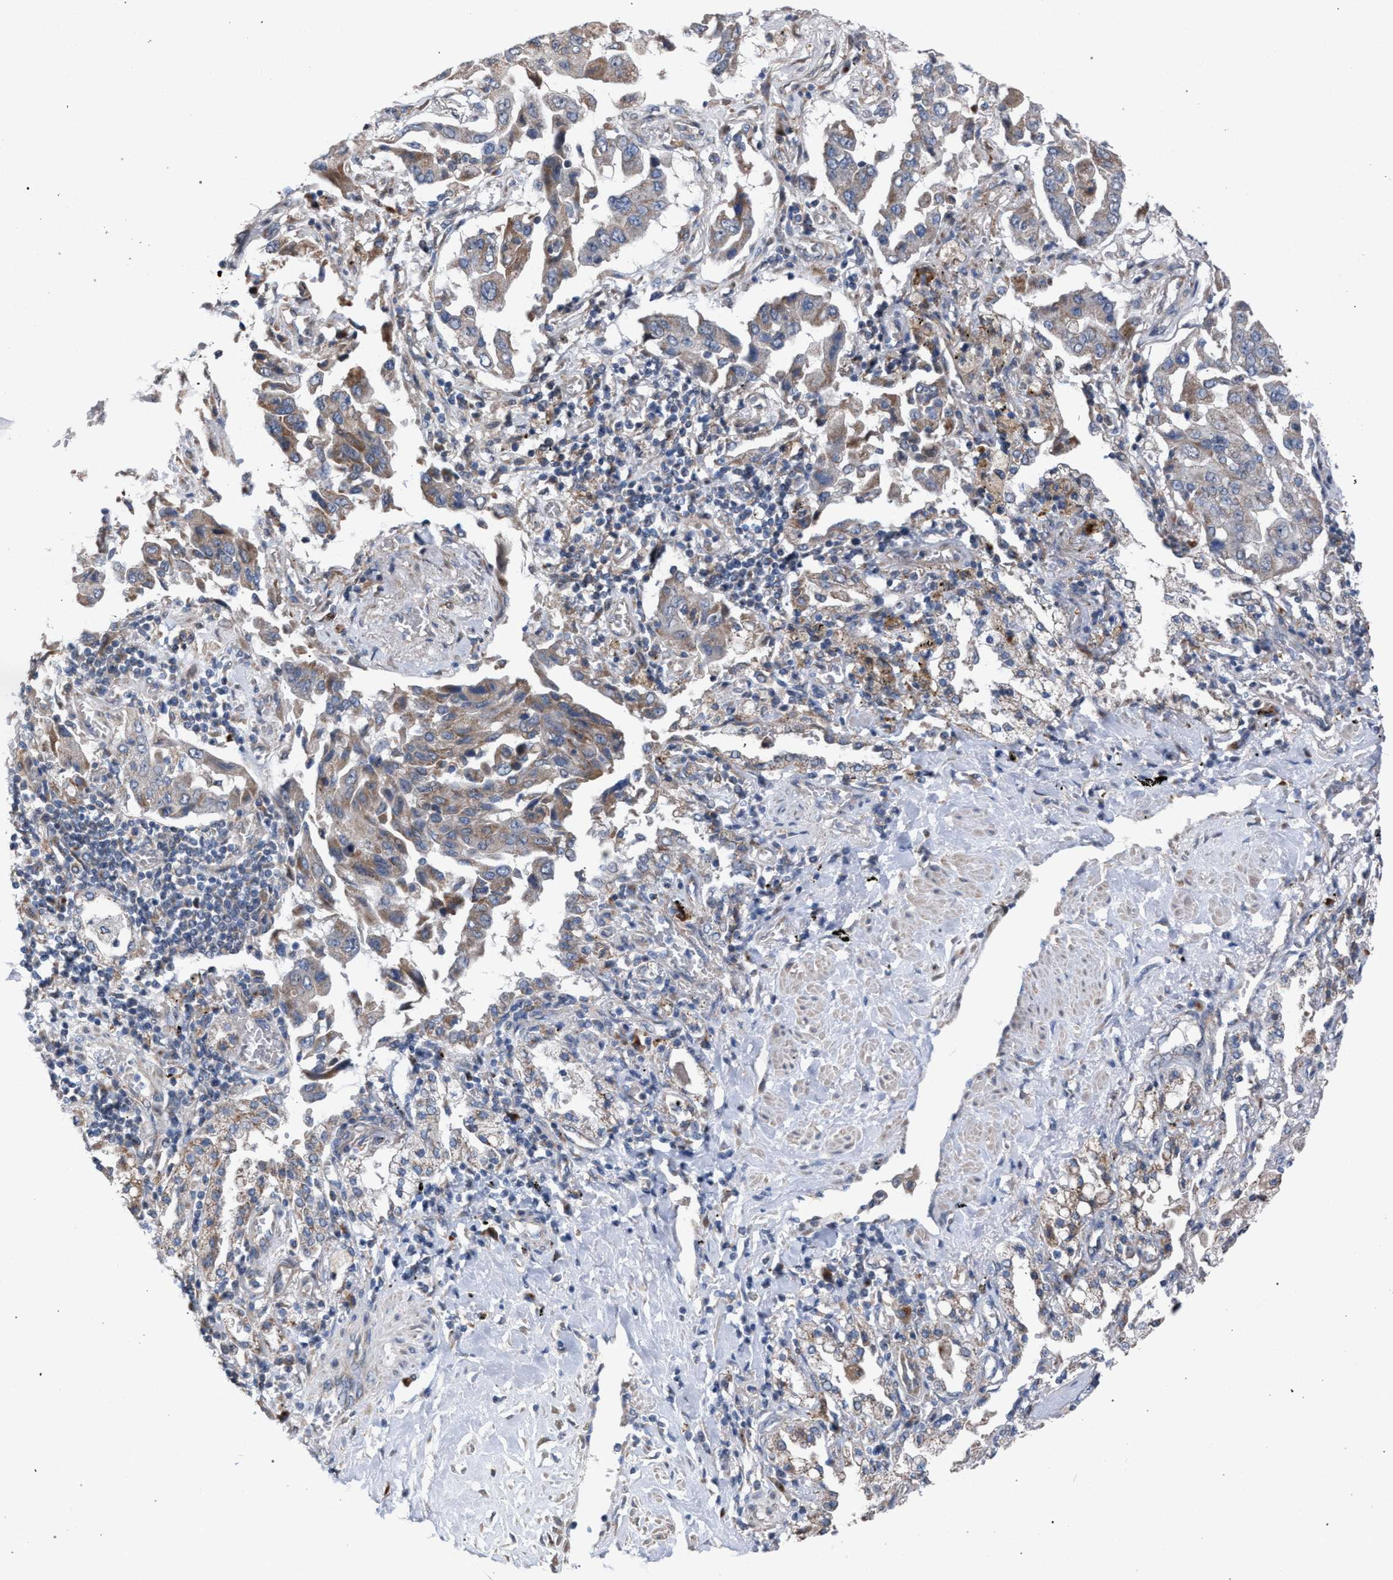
{"staining": {"intensity": "weak", "quantity": "25%-75%", "location": "cytoplasmic/membranous"}, "tissue": "lung cancer", "cell_type": "Tumor cells", "image_type": "cancer", "snomed": [{"axis": "morphology", "description": "Adenocarcinoma, NOS"}, {"axis": "topography", "description": "Lung"}], "caption": "Immunohistochemistry of human lung cancer demonstrates low levels of weak cytoplasmic/membranous staining in about 25%-75% of tumor cells.", "gene": "RNF135", "patient": {"sex": "female", "age": 65}}